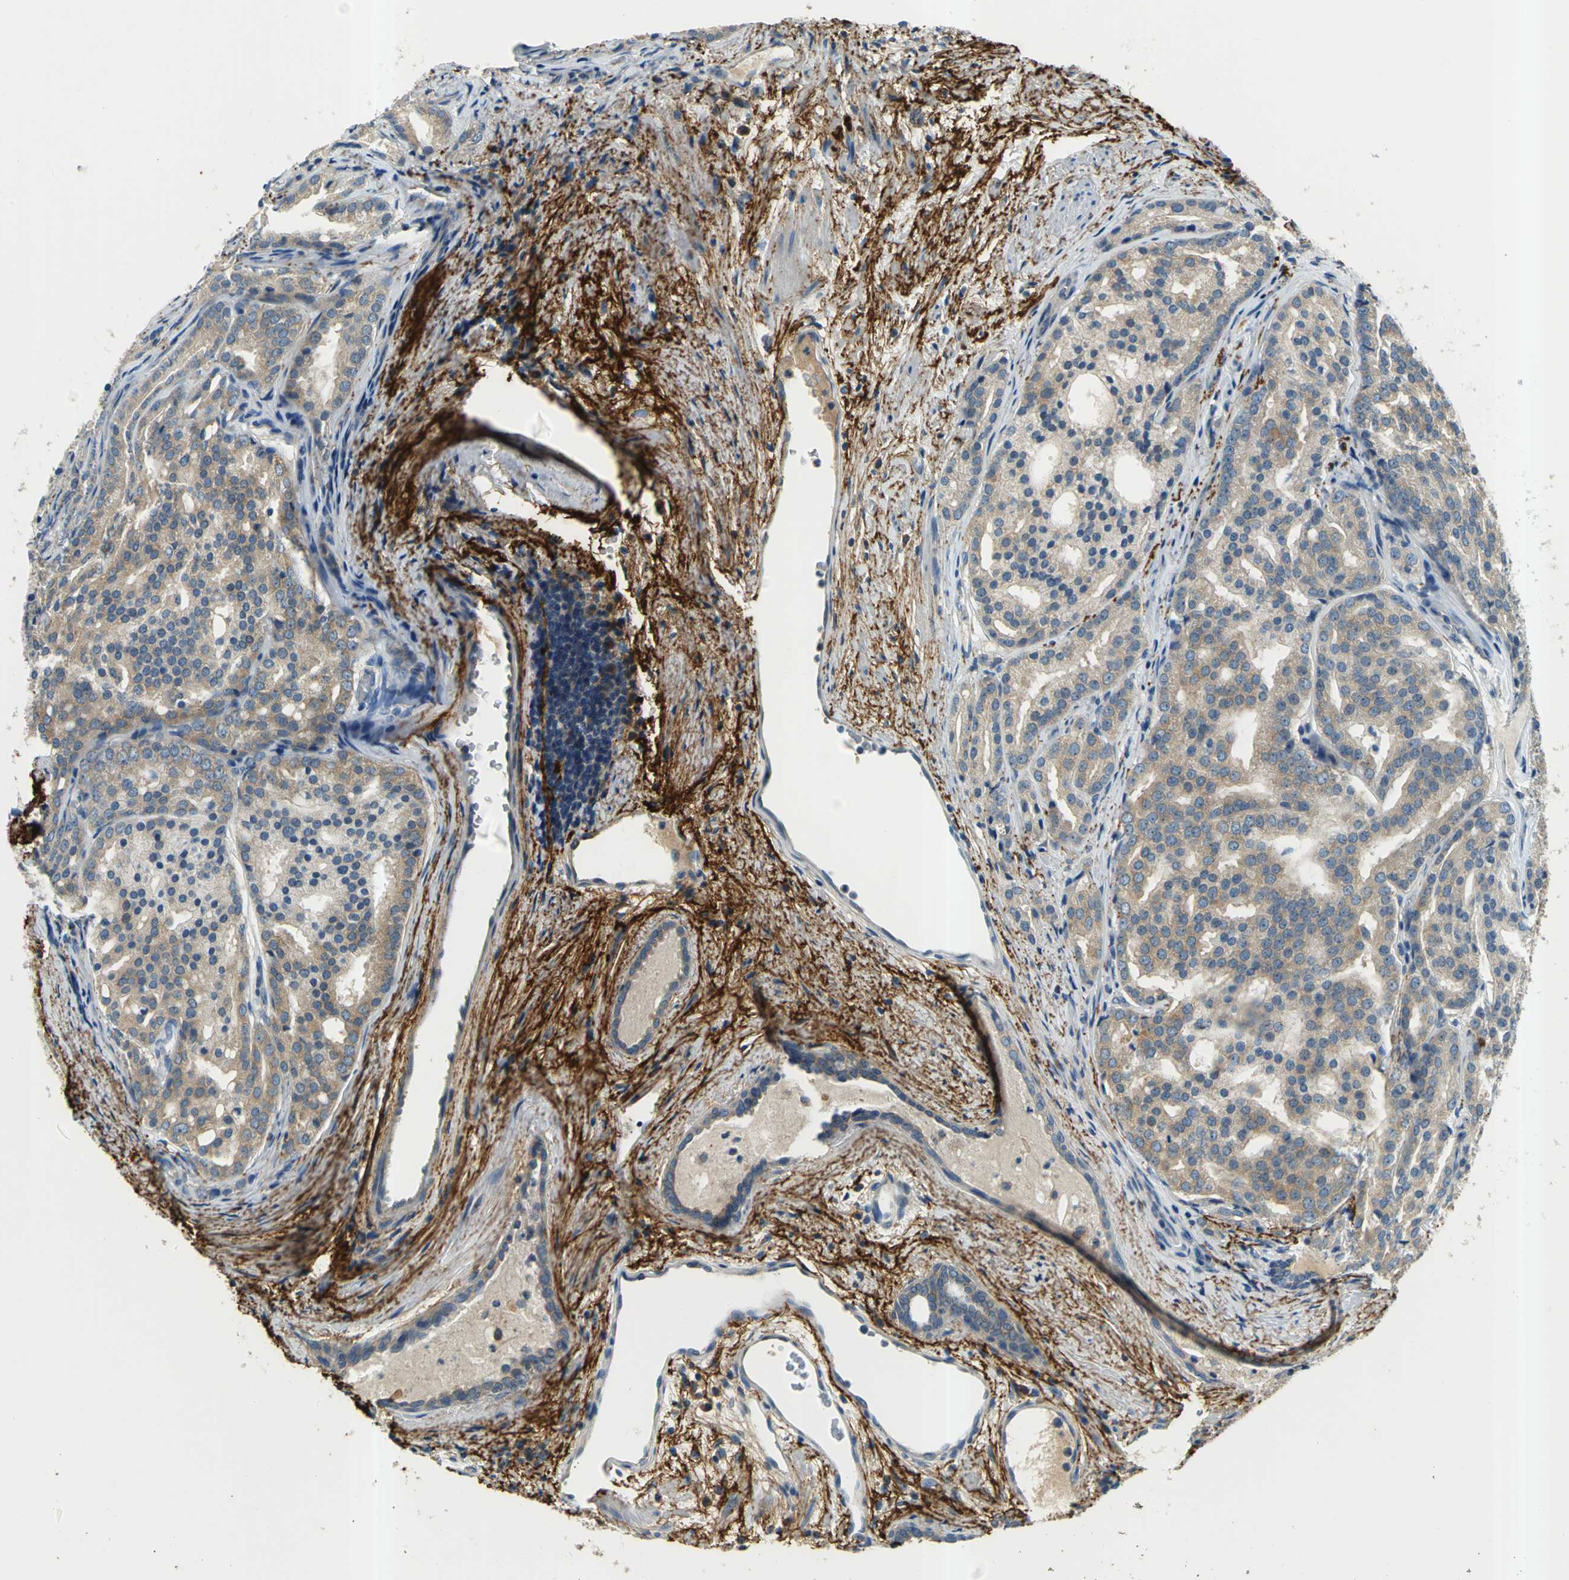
{"staining": {"intensity": "weak", "quantity": "25%-75%", "location": "cytoplasmic/membranous"}, "tissue": "prostate cancer", "cell_type": "Tumor cells", "image_type": "cancer", "snomed": [{"axis": "morphology", "description": "Adenocarcinoma, High grade"}, {"axis": "topography", "description": "Prostate"}], "caption": "There is low levels of weak cytoplasmic/membranous staining in tumor cells of prostate cancer, as demonstrated by immunohistochemical staining (brown color).", "gene": "SLC16A7", "patient": {"sex": "male", "age": 64}}